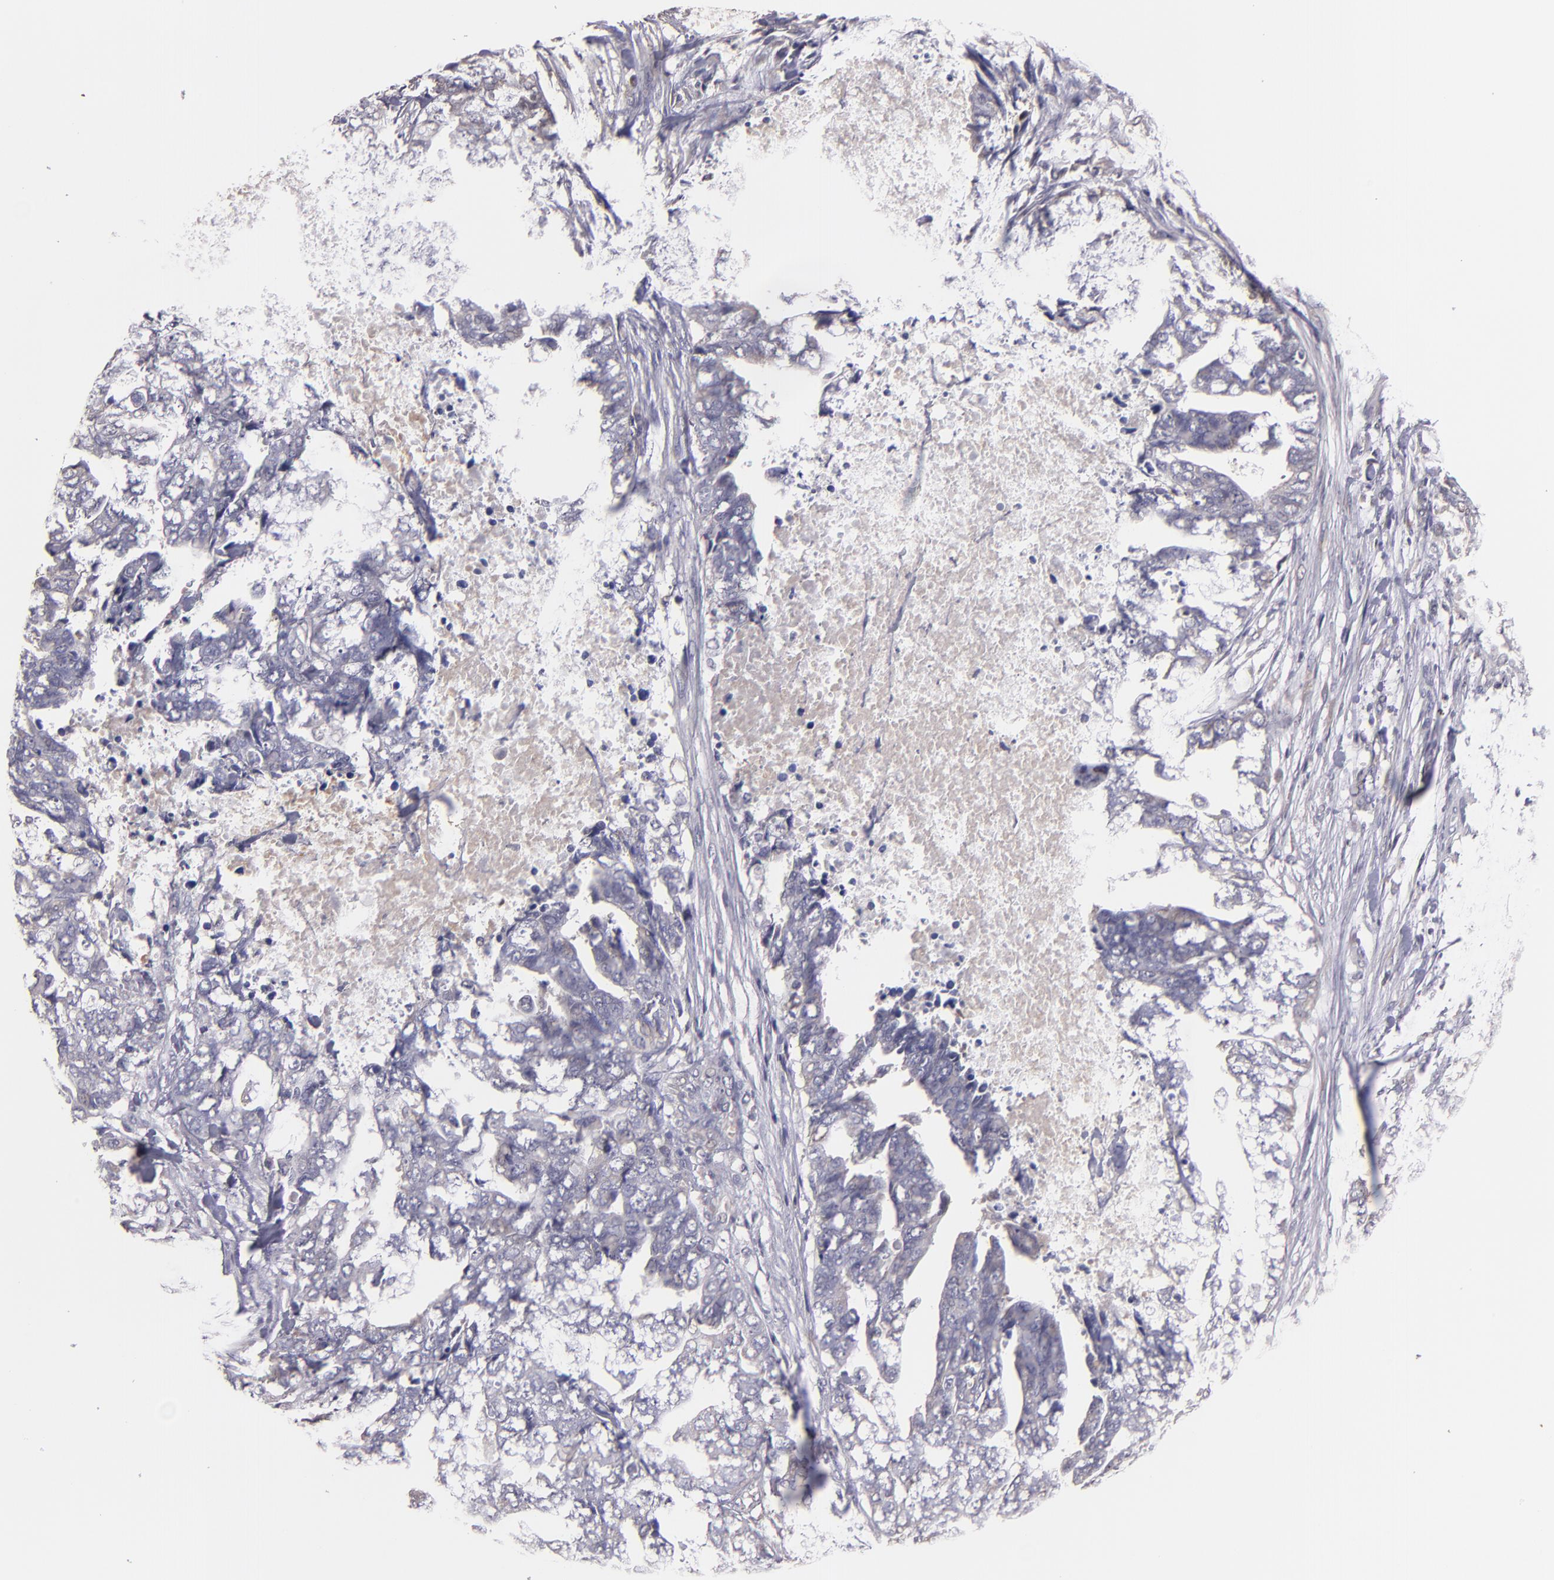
{"staining": {"intensity": "weak", "quantity": "25%-75%", "location": "cytoplasmic/membranous"}, "tissue": "ovarian cancer", "cell_type": "Tumor cells", "image_type": "cancer", "snomed": [{"axis": "morphology", "description": "Normal tissue, NOS"}, {"axis": "morphology", "description": "Cystadenocarcinoma, serous, NOS"}, {"axis": "topography", "description": "Fallopian tube"}, {"axis": "topography", "description": "Ovary"}], "caption": "Ovarian cancer stained with IHC demonstrates weak cytoplasmic/membranous expression in about 25%-75% of tumor cells.", "gene": "SERPINC1", "patient": {"sex": "female", "age": 56}}